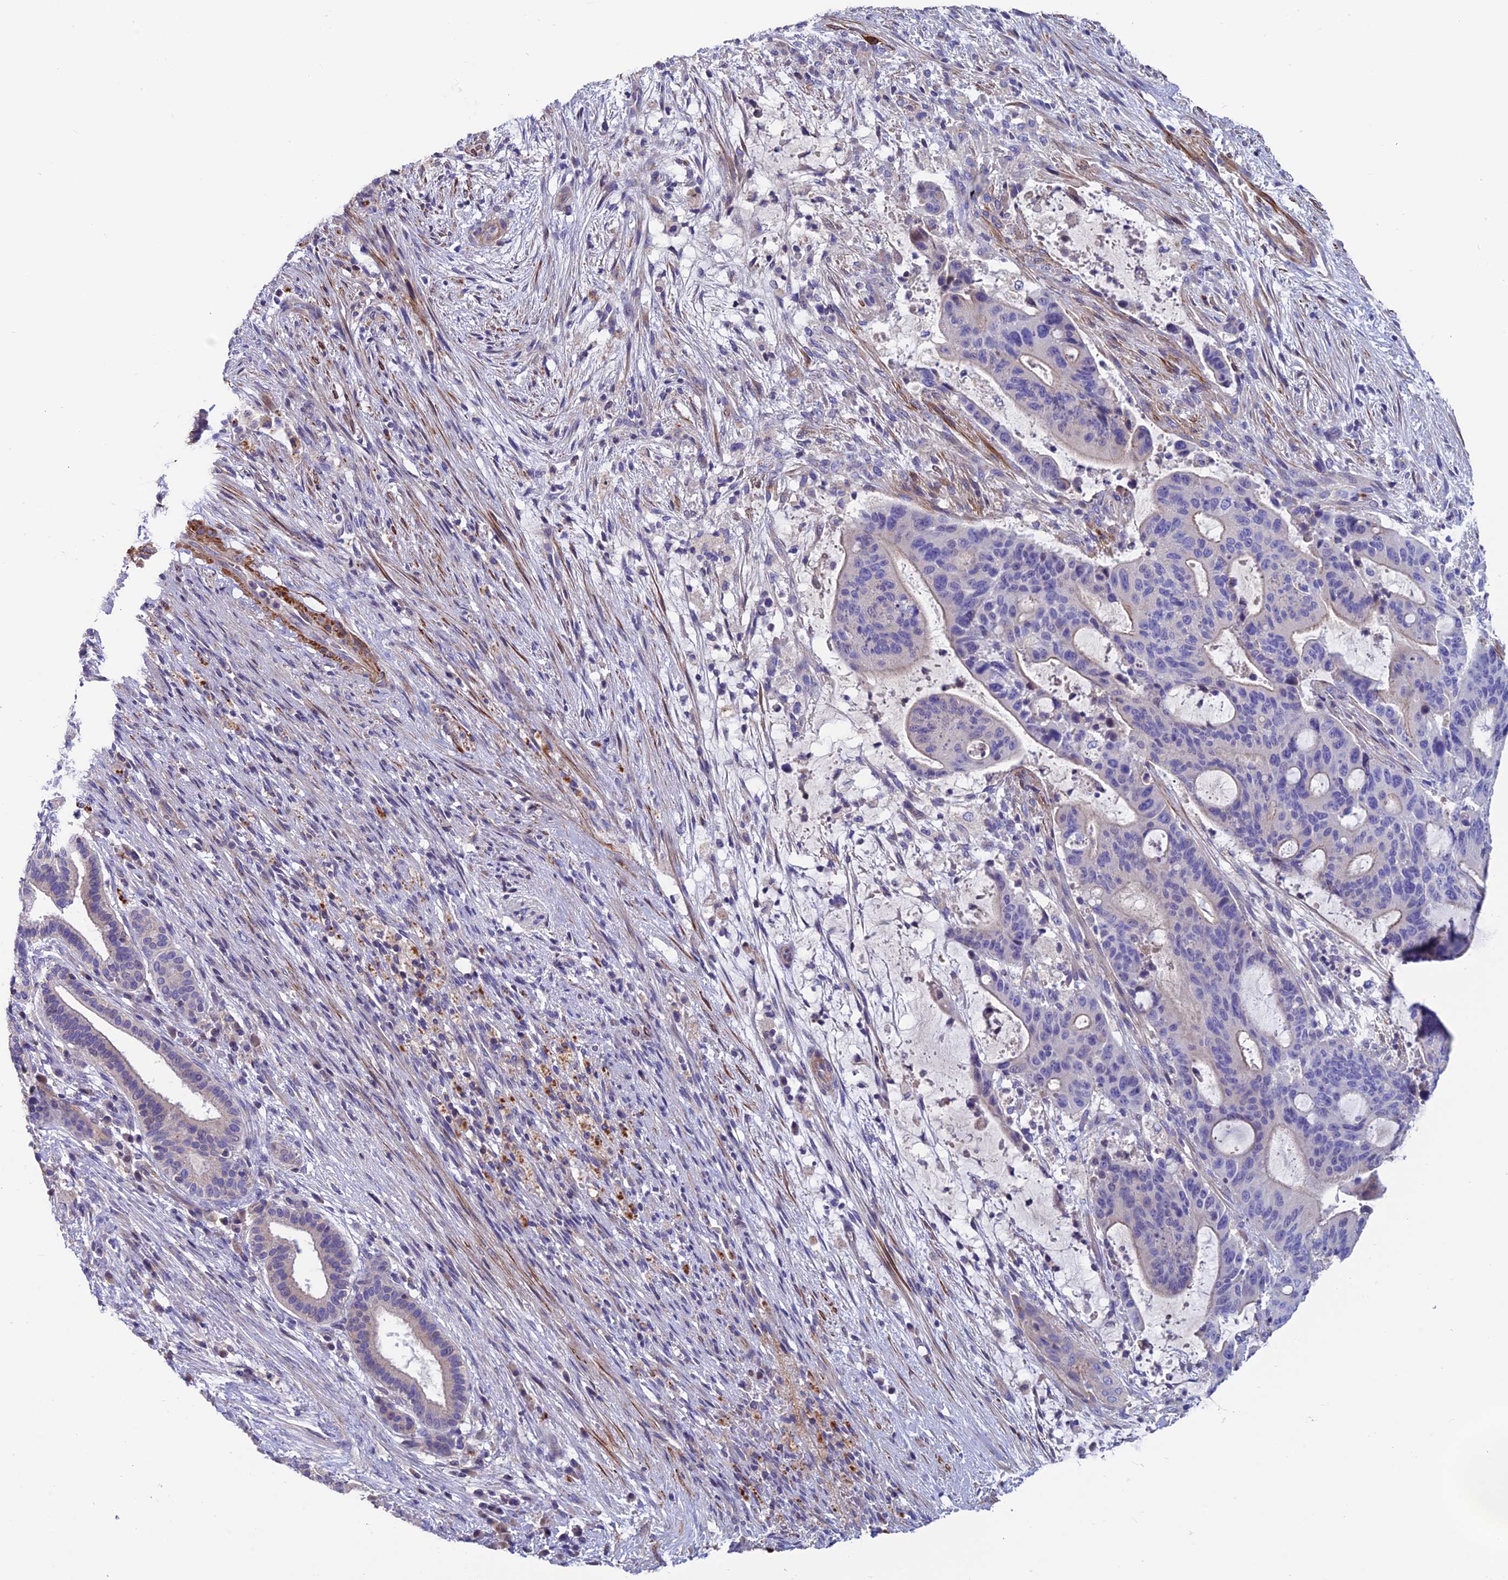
{"staining": {"intensity": "negative", "quantity": "none", "location": "none"}, "tissue": "liver cancer", "cell_type": "Tumor cells", "image_type": "cancer", "snomed": [{"axis": "morphology", "description": "Normal tissue, NOS"}, {"axis": "morphology", "description": "Cholangiocarcinoma"}, {"axis": "topography", "description": "Liver"}, {"axis": "topography", "description": "Peripheral nerve tissue"}], "caption": "High power microscopy photomicrograph of an immunohistochemistry image of liver cancer, revealing no significant expression in tumor cells.", "gene": "FAM178B", "patient": {"sex": "female", "age": 73}}